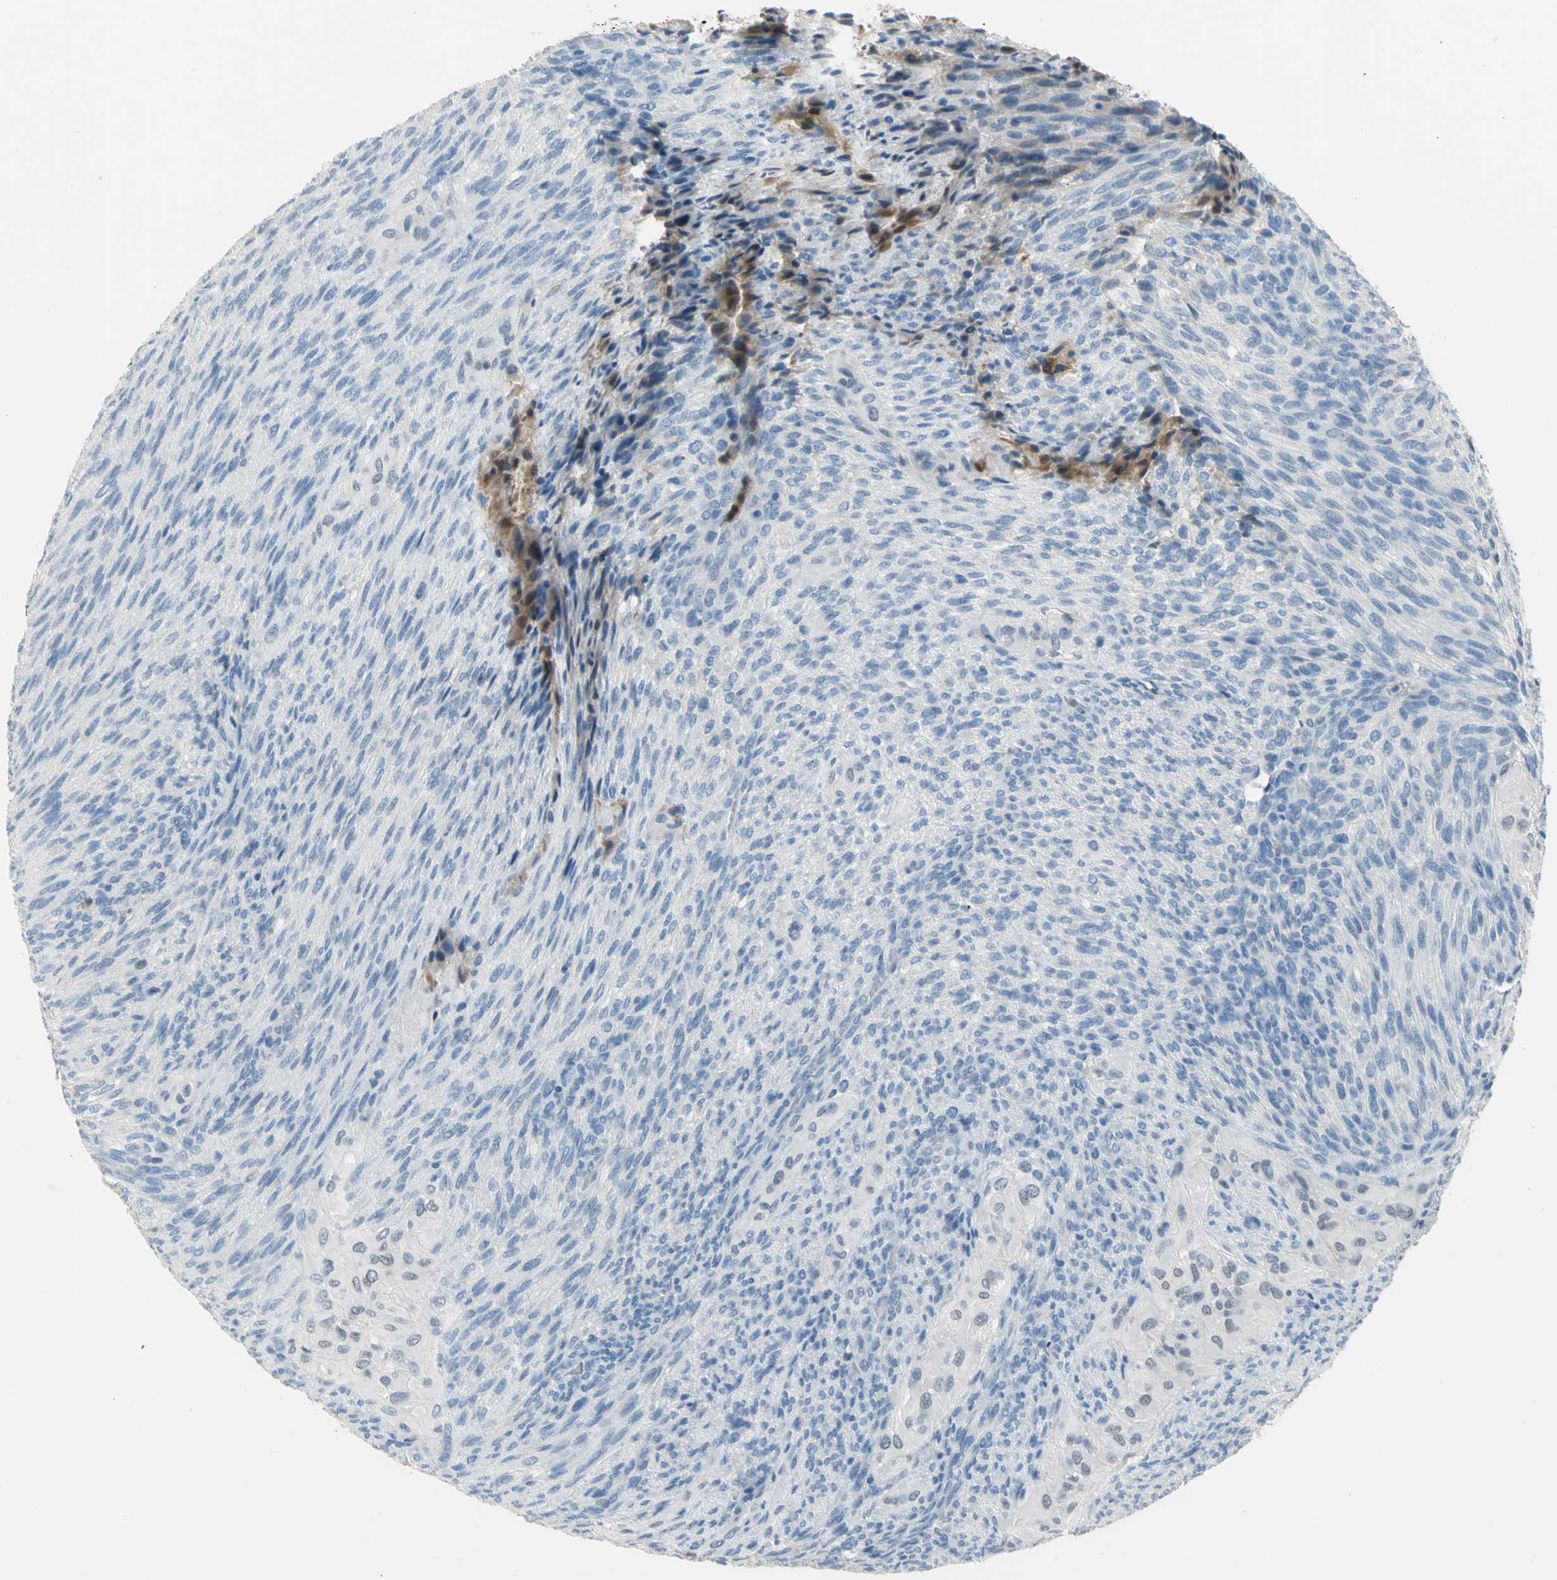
{"staining": {"intensity": "negative", "quantity": "none", "location": "none"}, "tissue": "glioma", "cell_type": "Tumor cells", "image_type": "cancer", "snomed": [{"axis": "morphology", "description": "Glioma, malignant, High grade"}, {"axis": "topography", "description": "Cerebral cortex"}], "caption": "The IHC histopathology image has no significant positivity in tumor cells of malignant high-grade glioma tissue.", "gene": "ZIC1", "patient": {"sex": "female", "age": 55}}